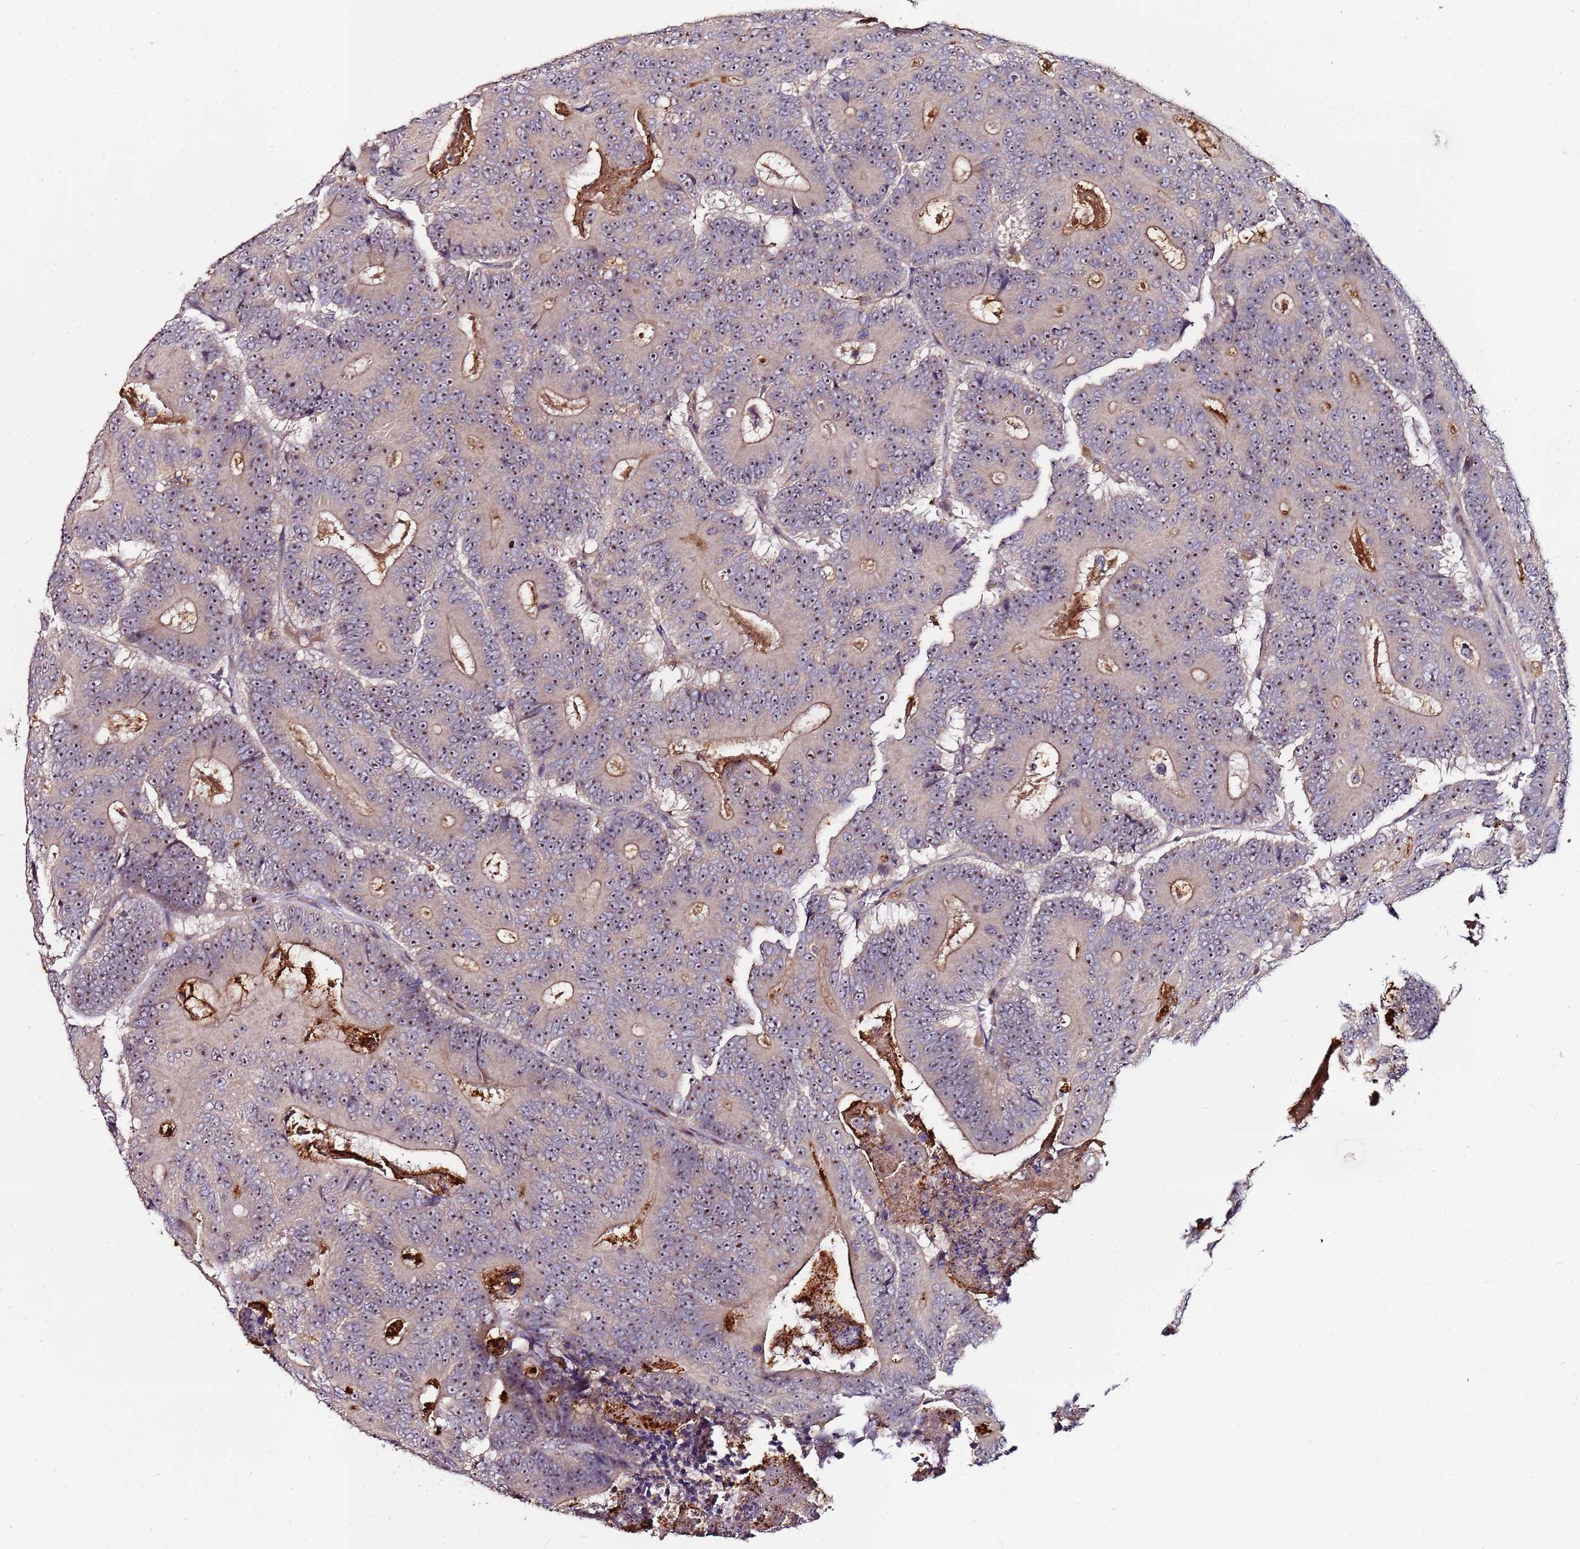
{"staining": {"intensity": "moderate", "quantity": "<25%", "location": "cytoplasmic/membranous,nuclear"}, "tissue": "colorectal cancer", "cell_type": "Tumor cells", "image_type": "cancer", "snomed": [{"axis": "morphology", "description": "Adenocarcinoma, NOS"}, {"axis": "topography", "description": "Colon"}], "caption": "Protein staining reveals moderate cytoplasmic/membranous and nuclear staining in about <25% of tumor cells in colorectal cancer (adenocarcinoma). The protein is shown in brown color, while the nuclei are stained blue.", "gene": "KRI1", "patient": {"sex": "male", "age": 83}}